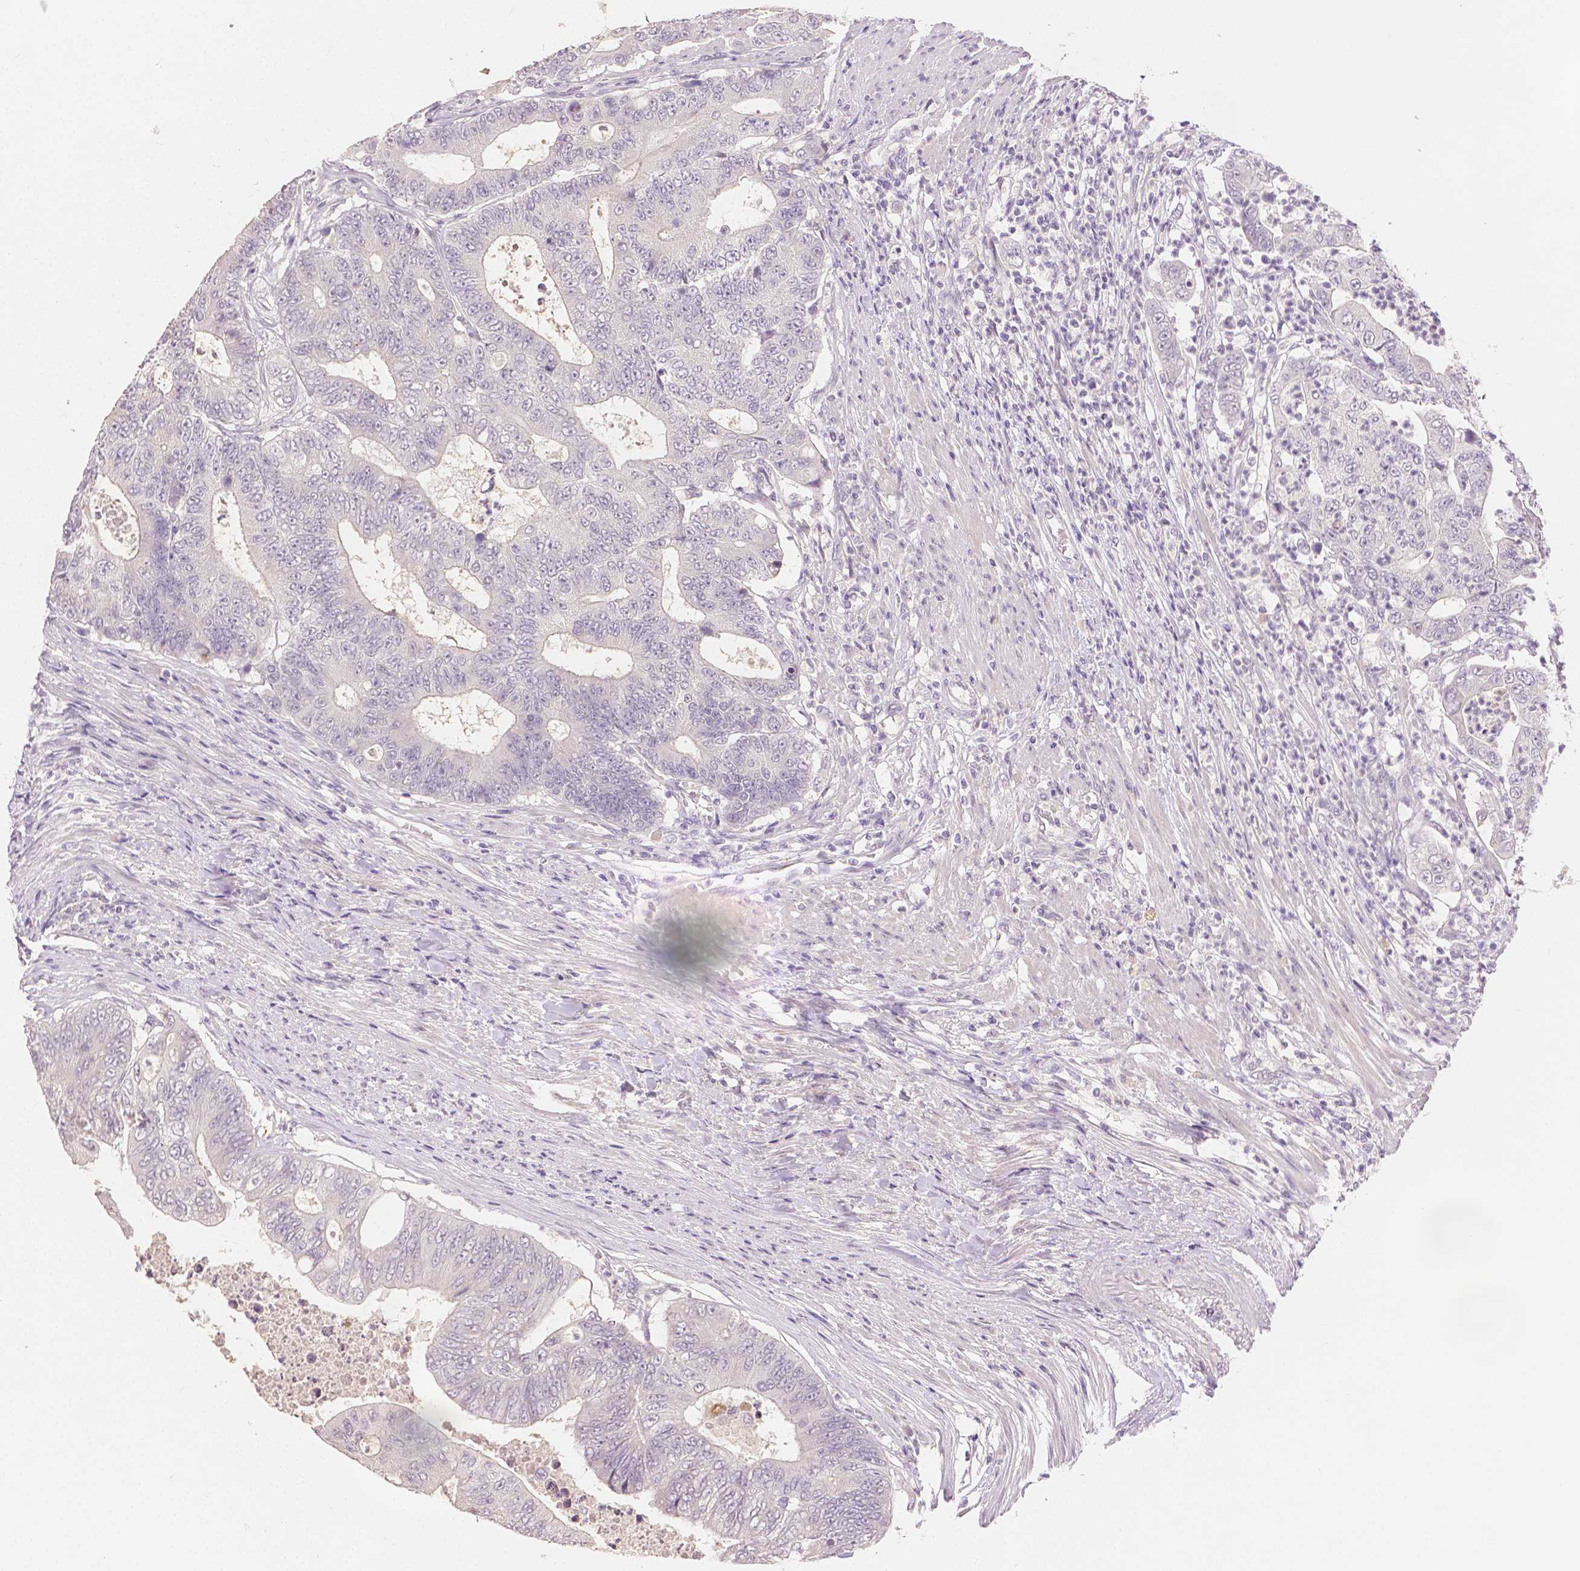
{"staining": {"intensity": "negative", "quantity": "none", "location": "none"}, "tissue": "colorectal cancer", "cell_type": "Tumor cells", "image_type": "cancer", "snomed": [{"axis": "morphology", "description": "Adenocarcinoma, NOS"}, {"axis": "topography", "description": "Colon"}], "caption": "Immunohistochemical staining of adenocarcinoma (colorectal) displays no significant expression in tumor cells. The staining is performed using DAB brown chromogen with nuclei counter-stained in using hematoxylin.", "gene": "TGM1", "patient": {"sex": "female", "age": 48}}